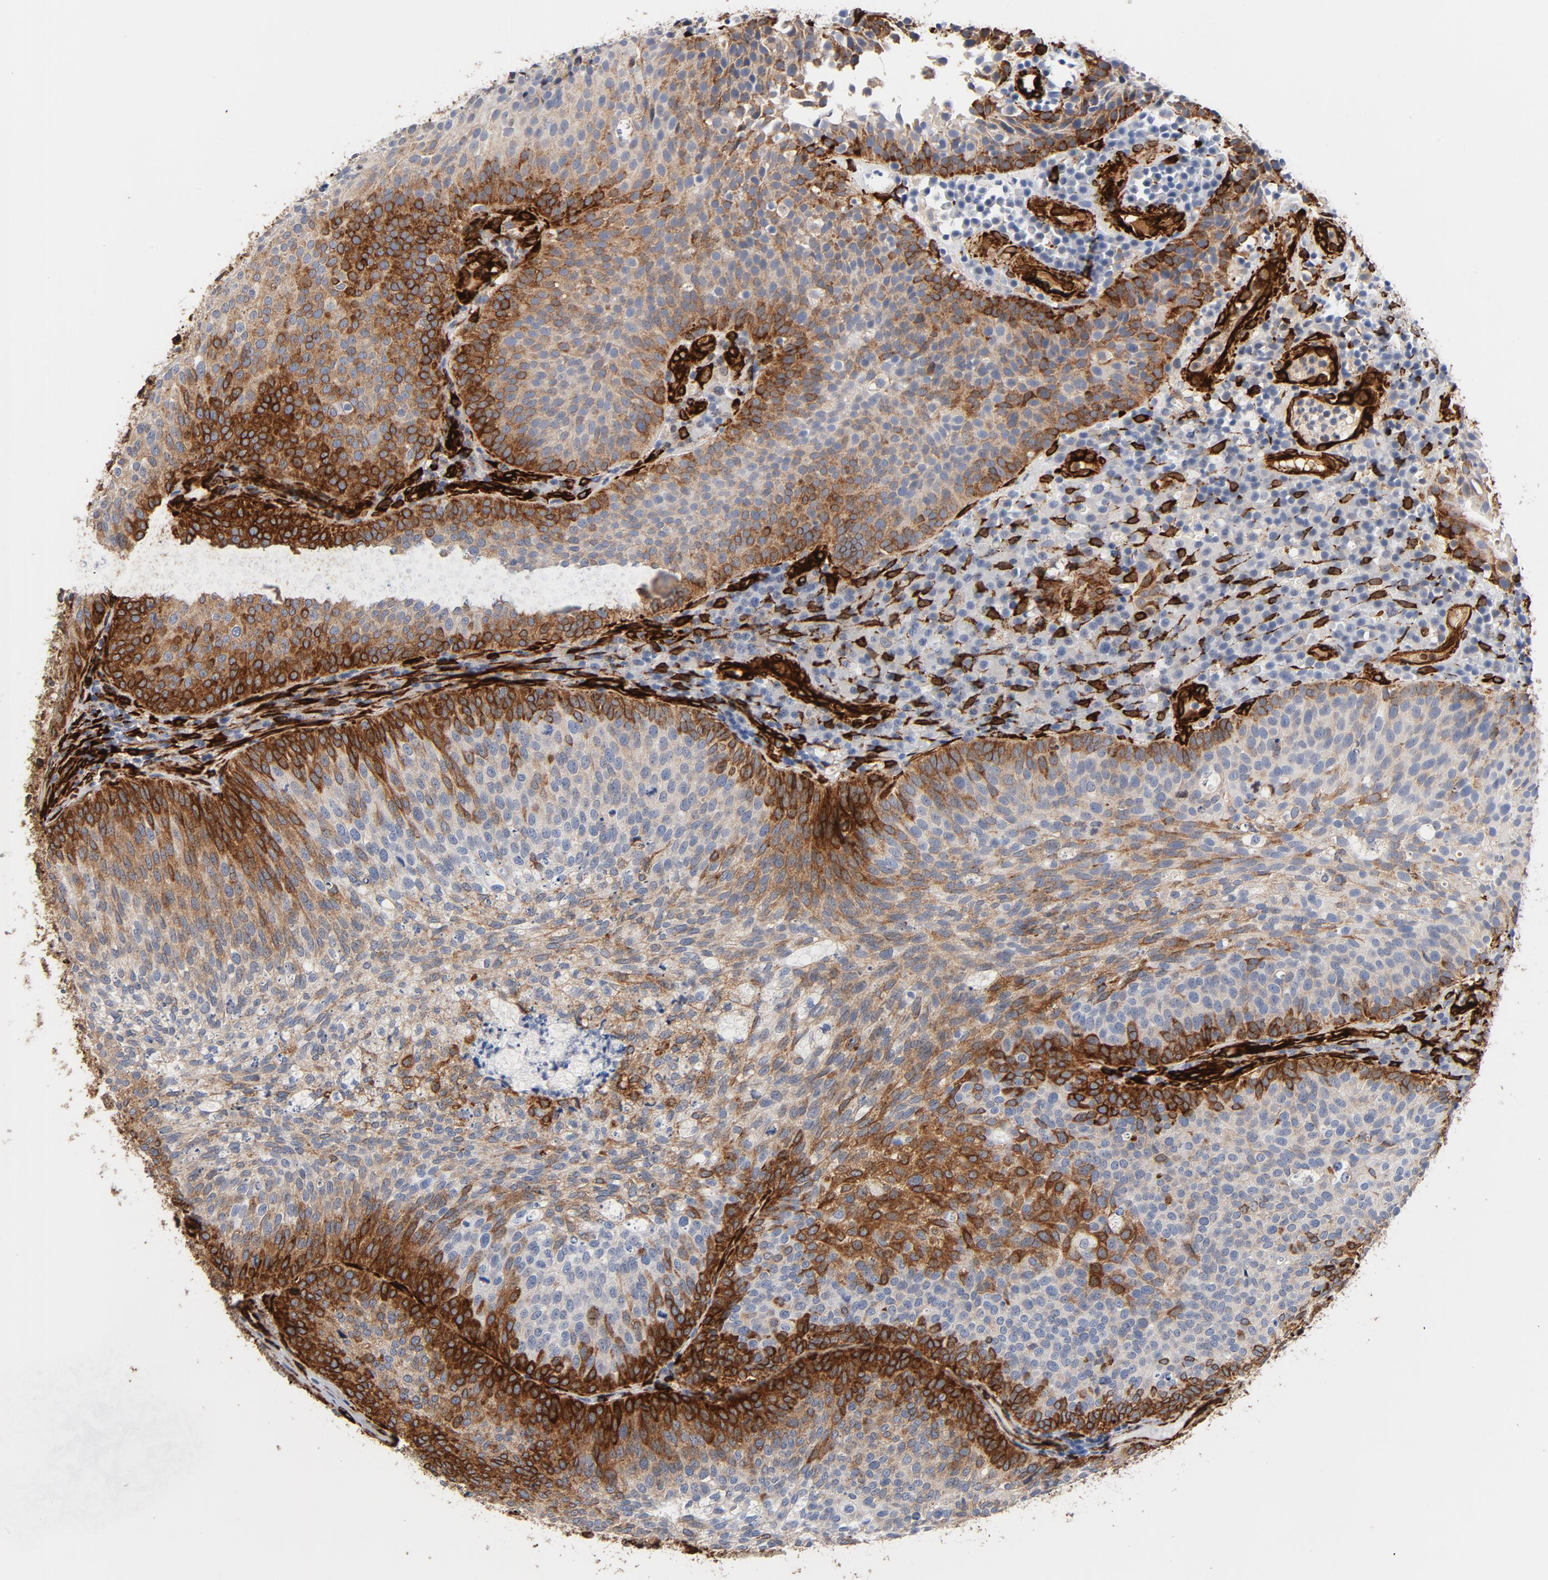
{"staining": {"intensity": "strong", "quantity": "25%-75%", "location": "cytoplasmic/membranous"}, "tissue": "urothelial cancer", "cell_type": "Tumor cells", "image_type": "cancer", "snomed": [{"axis": "morphology", "description": "Urothelial carcinoma, Low grade"}, {"axis": "topography", "description": "Urinary bladder"}], "caption": "The photomicrograph displays immunohistochemical staining of urothelial cancer. There is strong cytoplasmic/membranous positivity is identified in approximately 25%-75% of tumor cells. (brown staining indicates protein expression, while blue staining denotes nuclei).", "gene": "SERPINH1", "patient": {"sex": "male", "age": 85}}